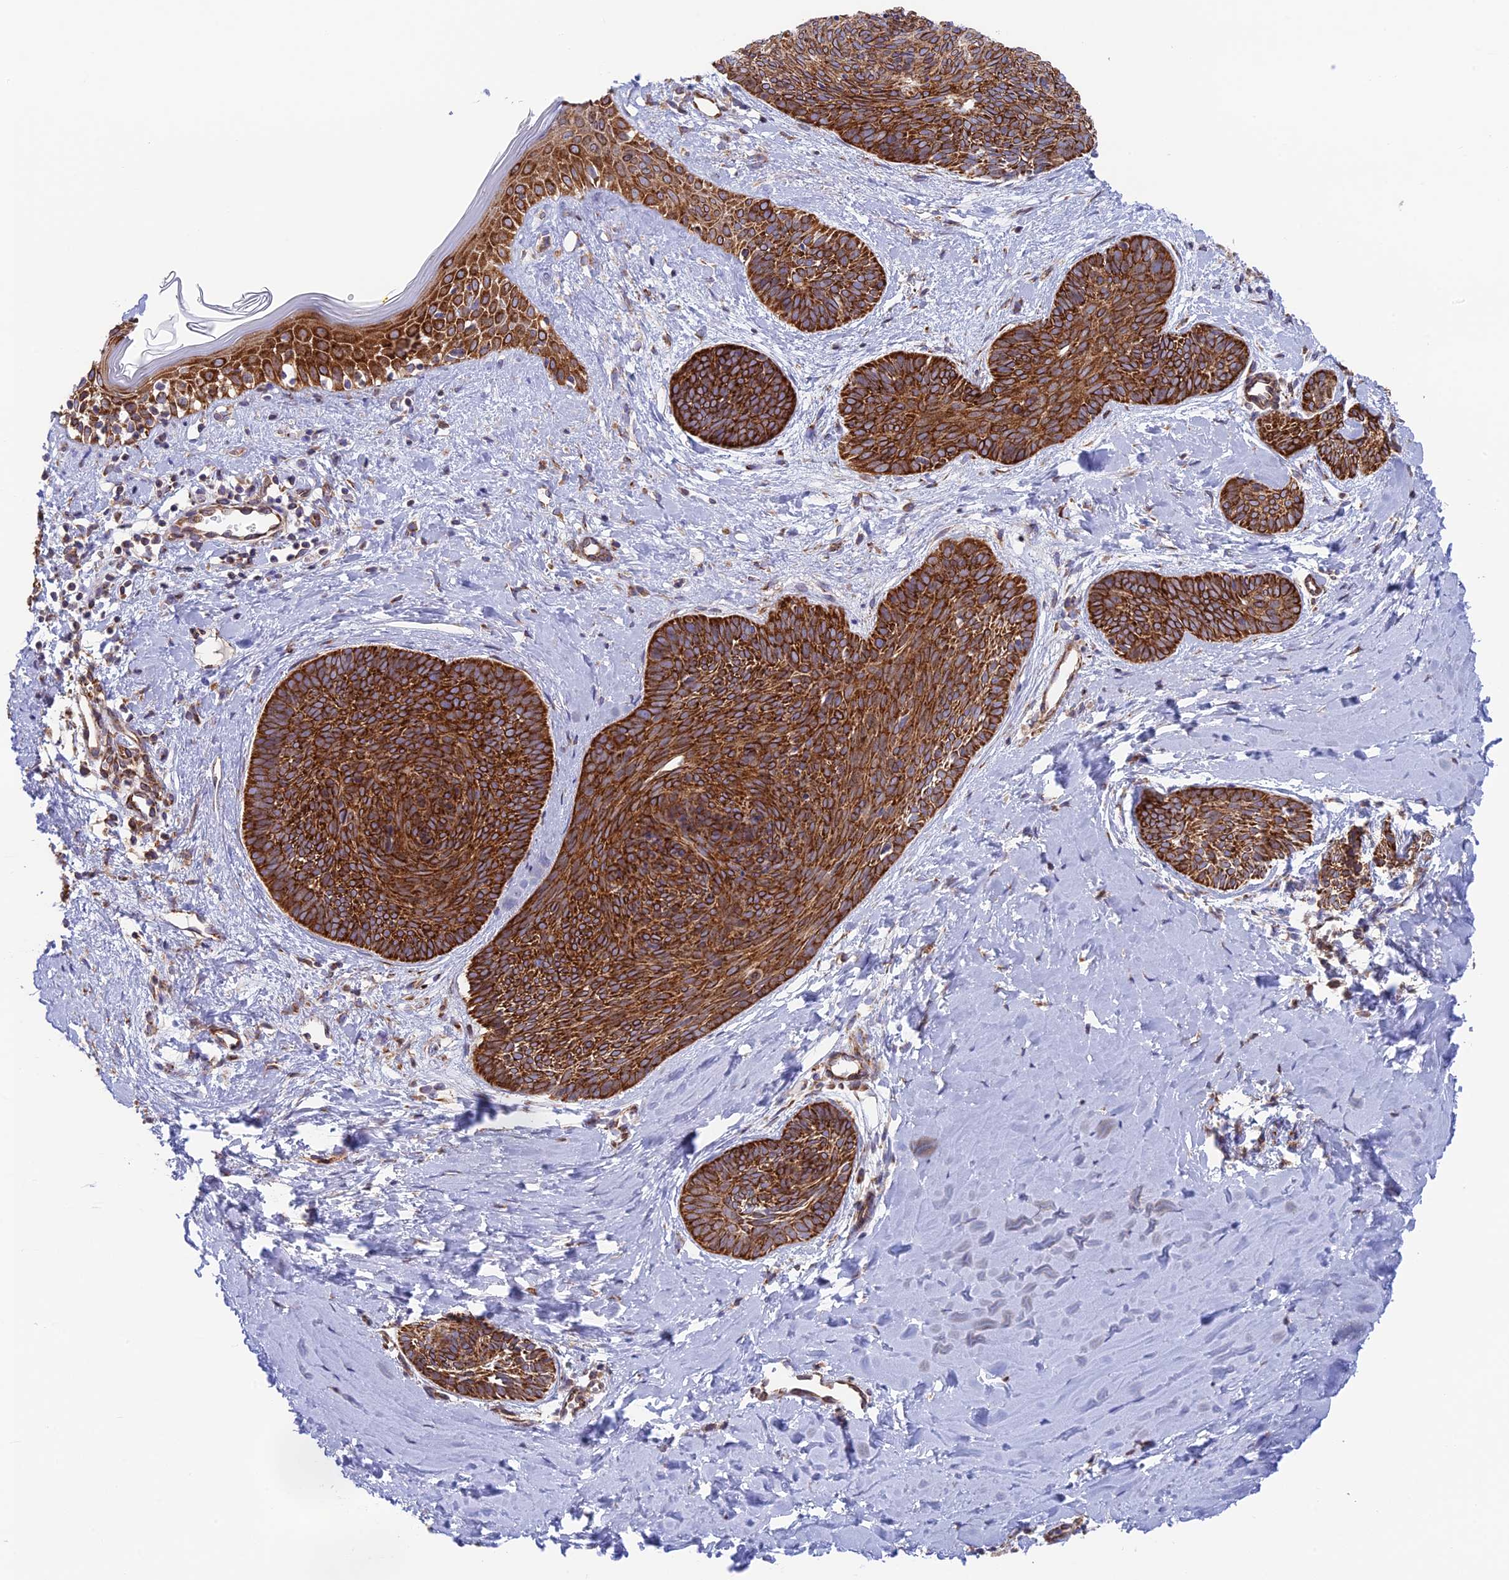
{"staining": {"intensity": "strong", "quantity": ">75%", "location": "cytoplasmic/membranous"}, "tissue": "skin cancer", "cell_type": "Tumor cells", "image_type": "cancer", "snomed": [{"axis": "morphology", "description": "Basal cell carcinoma"}, {"axis": "topography", "description": "Skin"}], "caption": "A brown stain shows strong cytoplasmic/membranous positivity of a protein in human basal cell carcinoma (skin) tumor cells. Using DAB (brown) and hematoxylin (blue) stains, captured at high magnification using brightfield microscopy.", "gene": "CCDC69", "patient": {"sex": "female", "age": 81}}